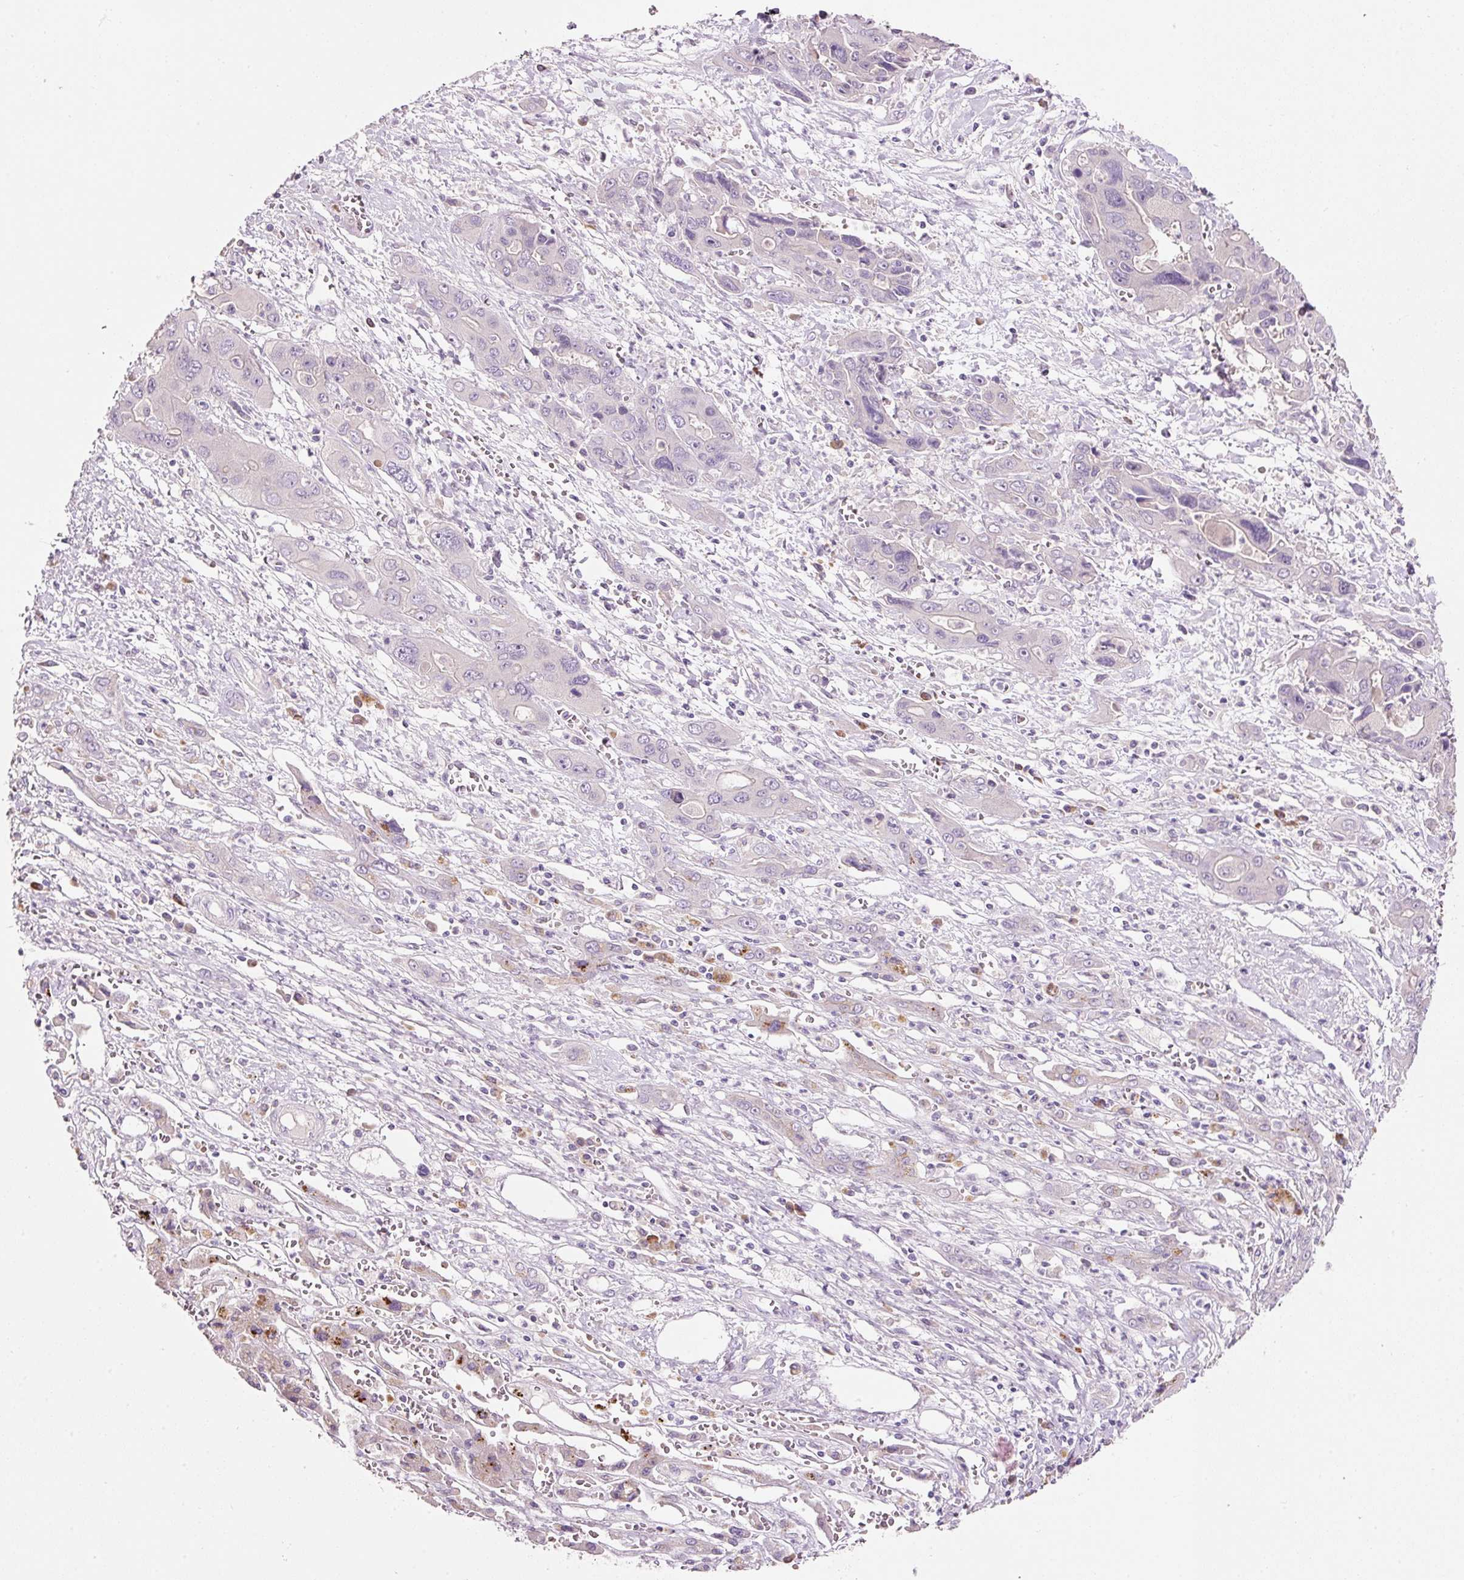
{"staining": {"intensity": "negative", "quantity": "none", "location": "none"}, "tissue": "liver cancer", "cell_type": "Tumor cells", "image_type": "cancer", "snomed": [{"axis": "morphology", "description": "Cholangiocarcinoma"}, {"axis": "topography", "description": "Liver"}], "caption": "Micrograph shows no significant protein staining in tumor cells of liver cancer (cholangiocarcinoma). (DAB (3,3'-diaminobenzidine) immunohistochemistry, high magnification).", "gene": "TENT5C", "patient": {"sex": "male", "age": 67}}